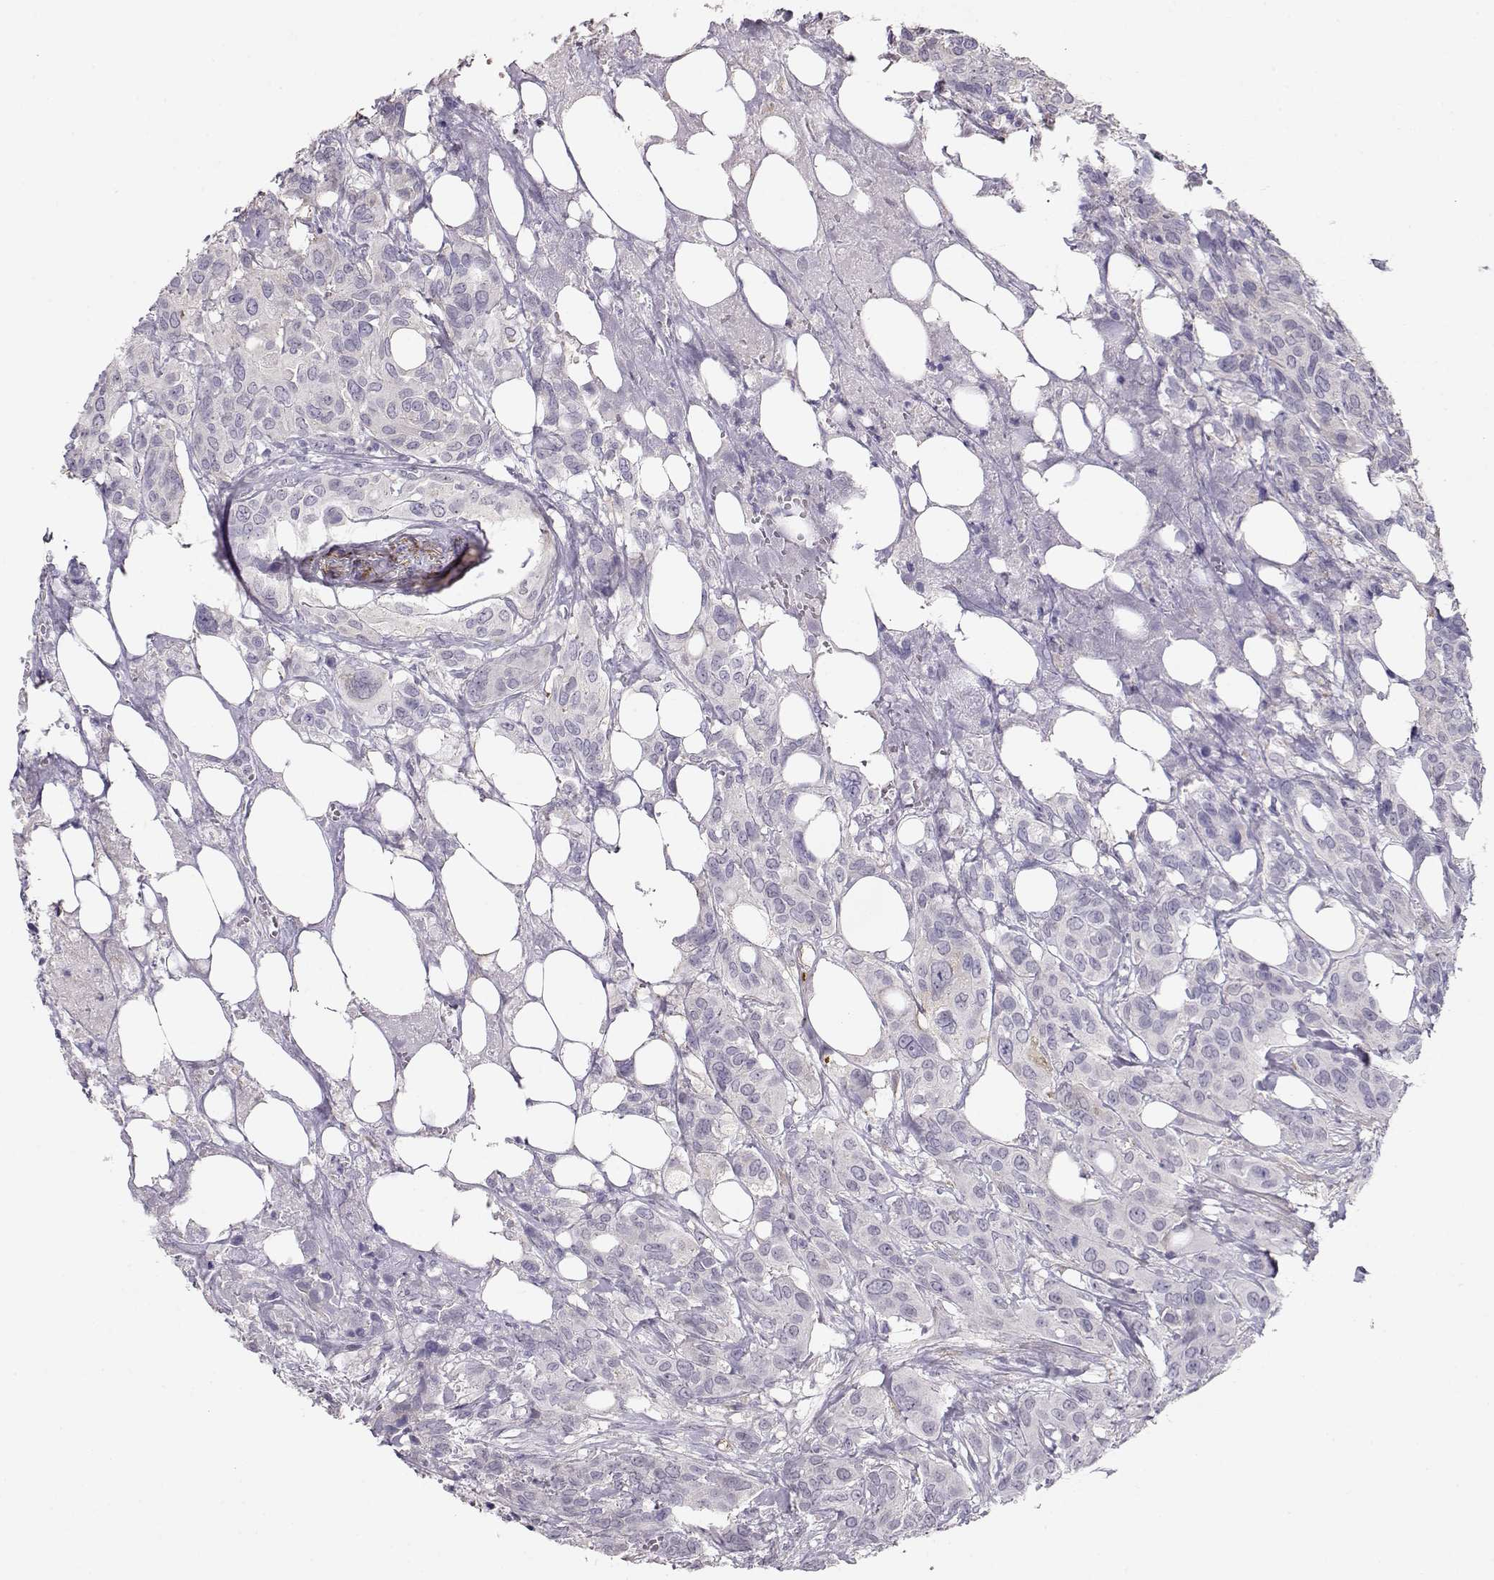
{"staining": {"intensity": "negative", "quantity": "none", "location": "none"}, "tissue": "urothelial cancer", "cell_type": "Tumor cells", "image_type": "cancer", "snomed": [{"axis": "morphology", "description": "Urothelial carcinoma, NOS"}, {"axis": "morphology", "description": "Urothelial carcinoma, High grade"}, {"axis": "topography", "description": "Urinary bladder"}], "caption": "Immunohistochemistry (IHC) of transitional cell carcinoma exhibits no expression in tumor cells. (DAB IHC, high magnification).", "gene": "RBM44", "patient": {"sex": "male", "age": 63}}